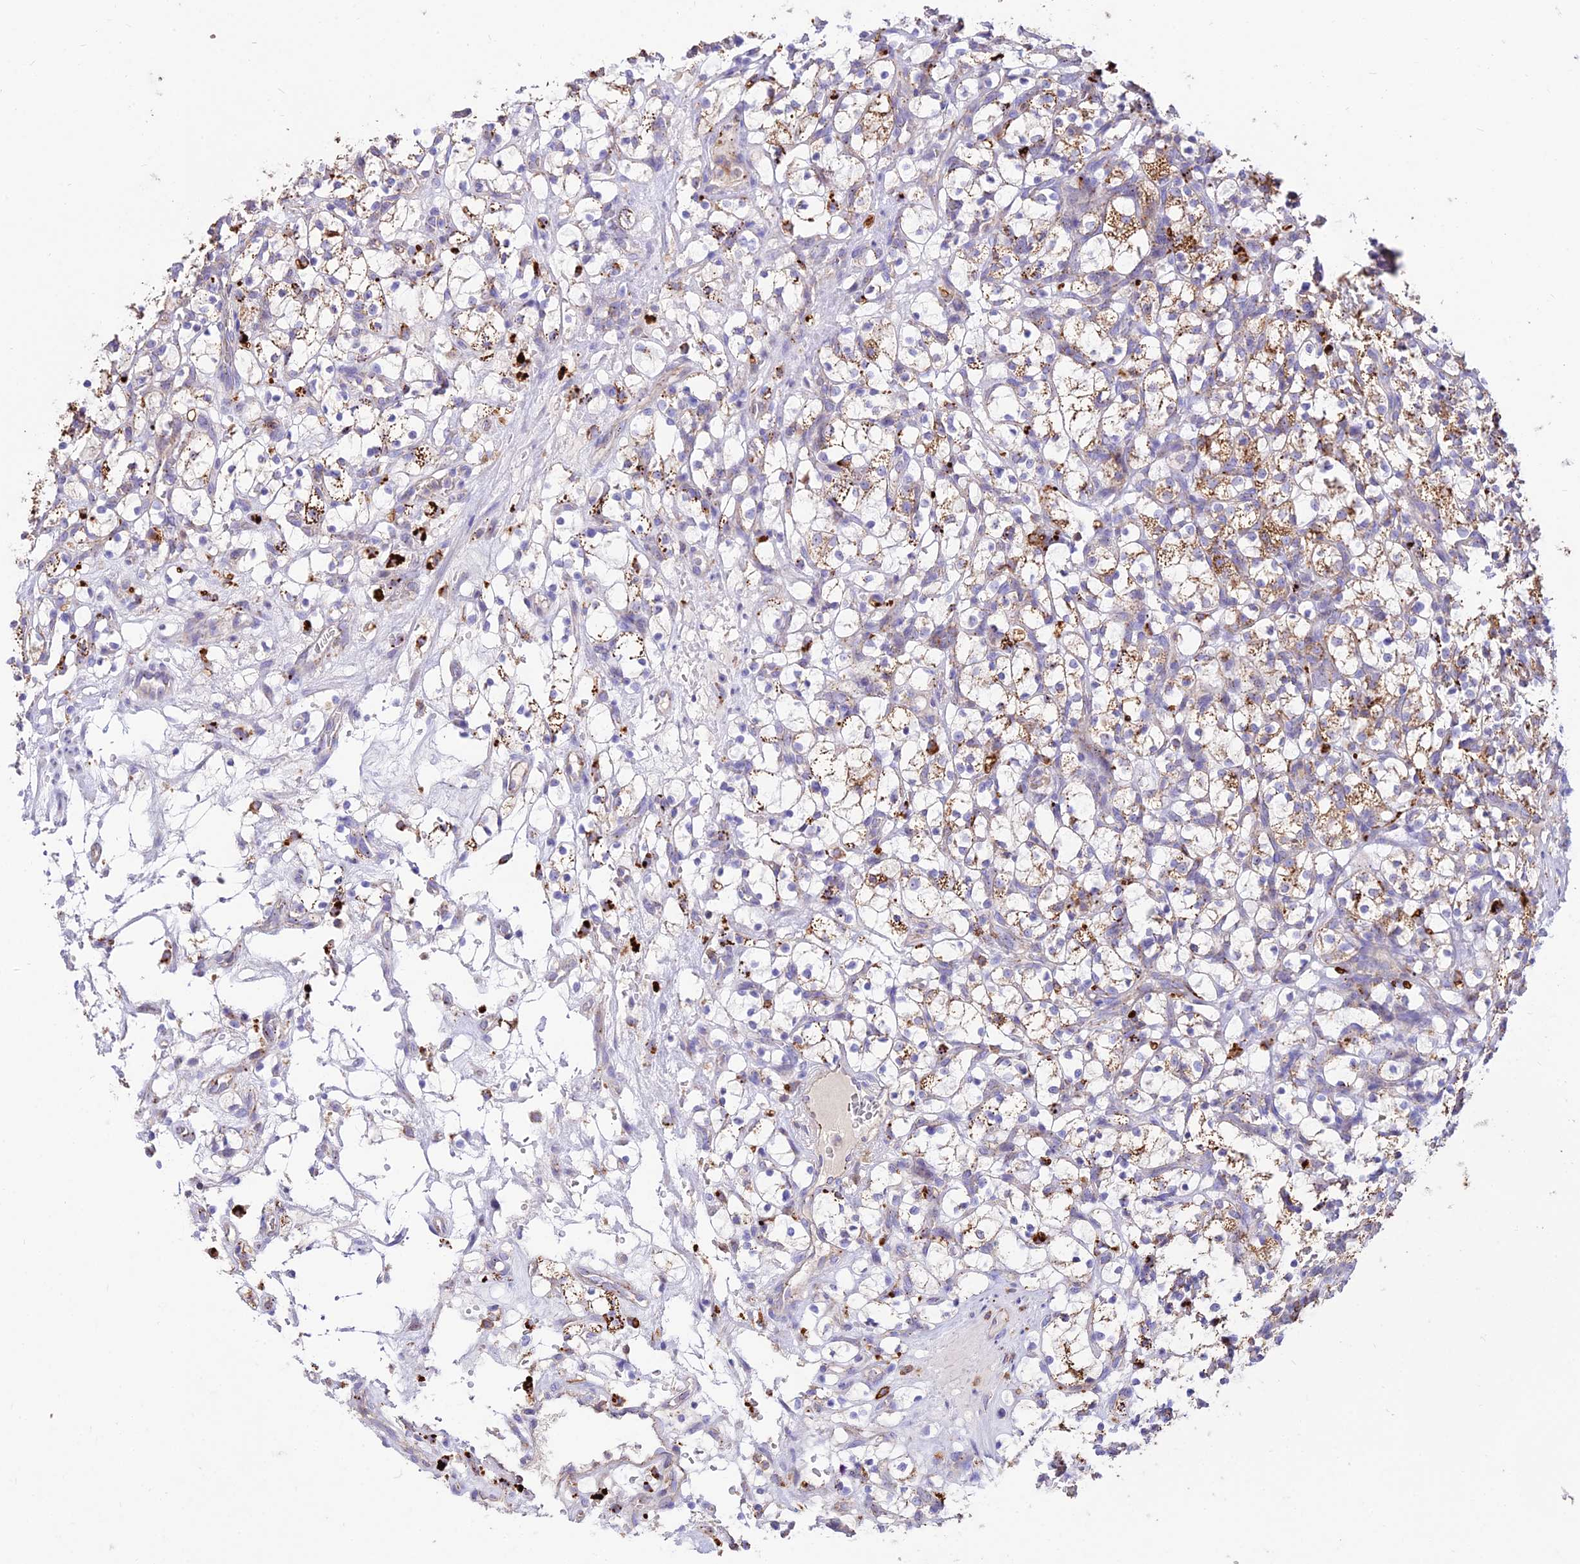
{"staining": {"intensity": "moderate", "quantity": "25%-75%", "location": "cytoplasmic/membranous"}, "tissue": "renal cancer", "cell_type": "Tumor cells", "image_type": "cancer", "snomed": [{"axis": "morphology", "description": "Adenocarcinoma, NOS"}, {"axis": "topography", "description": "Kidney"}], "caption": "This is an image of IHC staining of renal cancer, which shows moderate staining in the cytoplasmic/membranous of tumor cells.", "gene": "PNLIPRP3", "patient": {"sex": "female", "age": 69}}